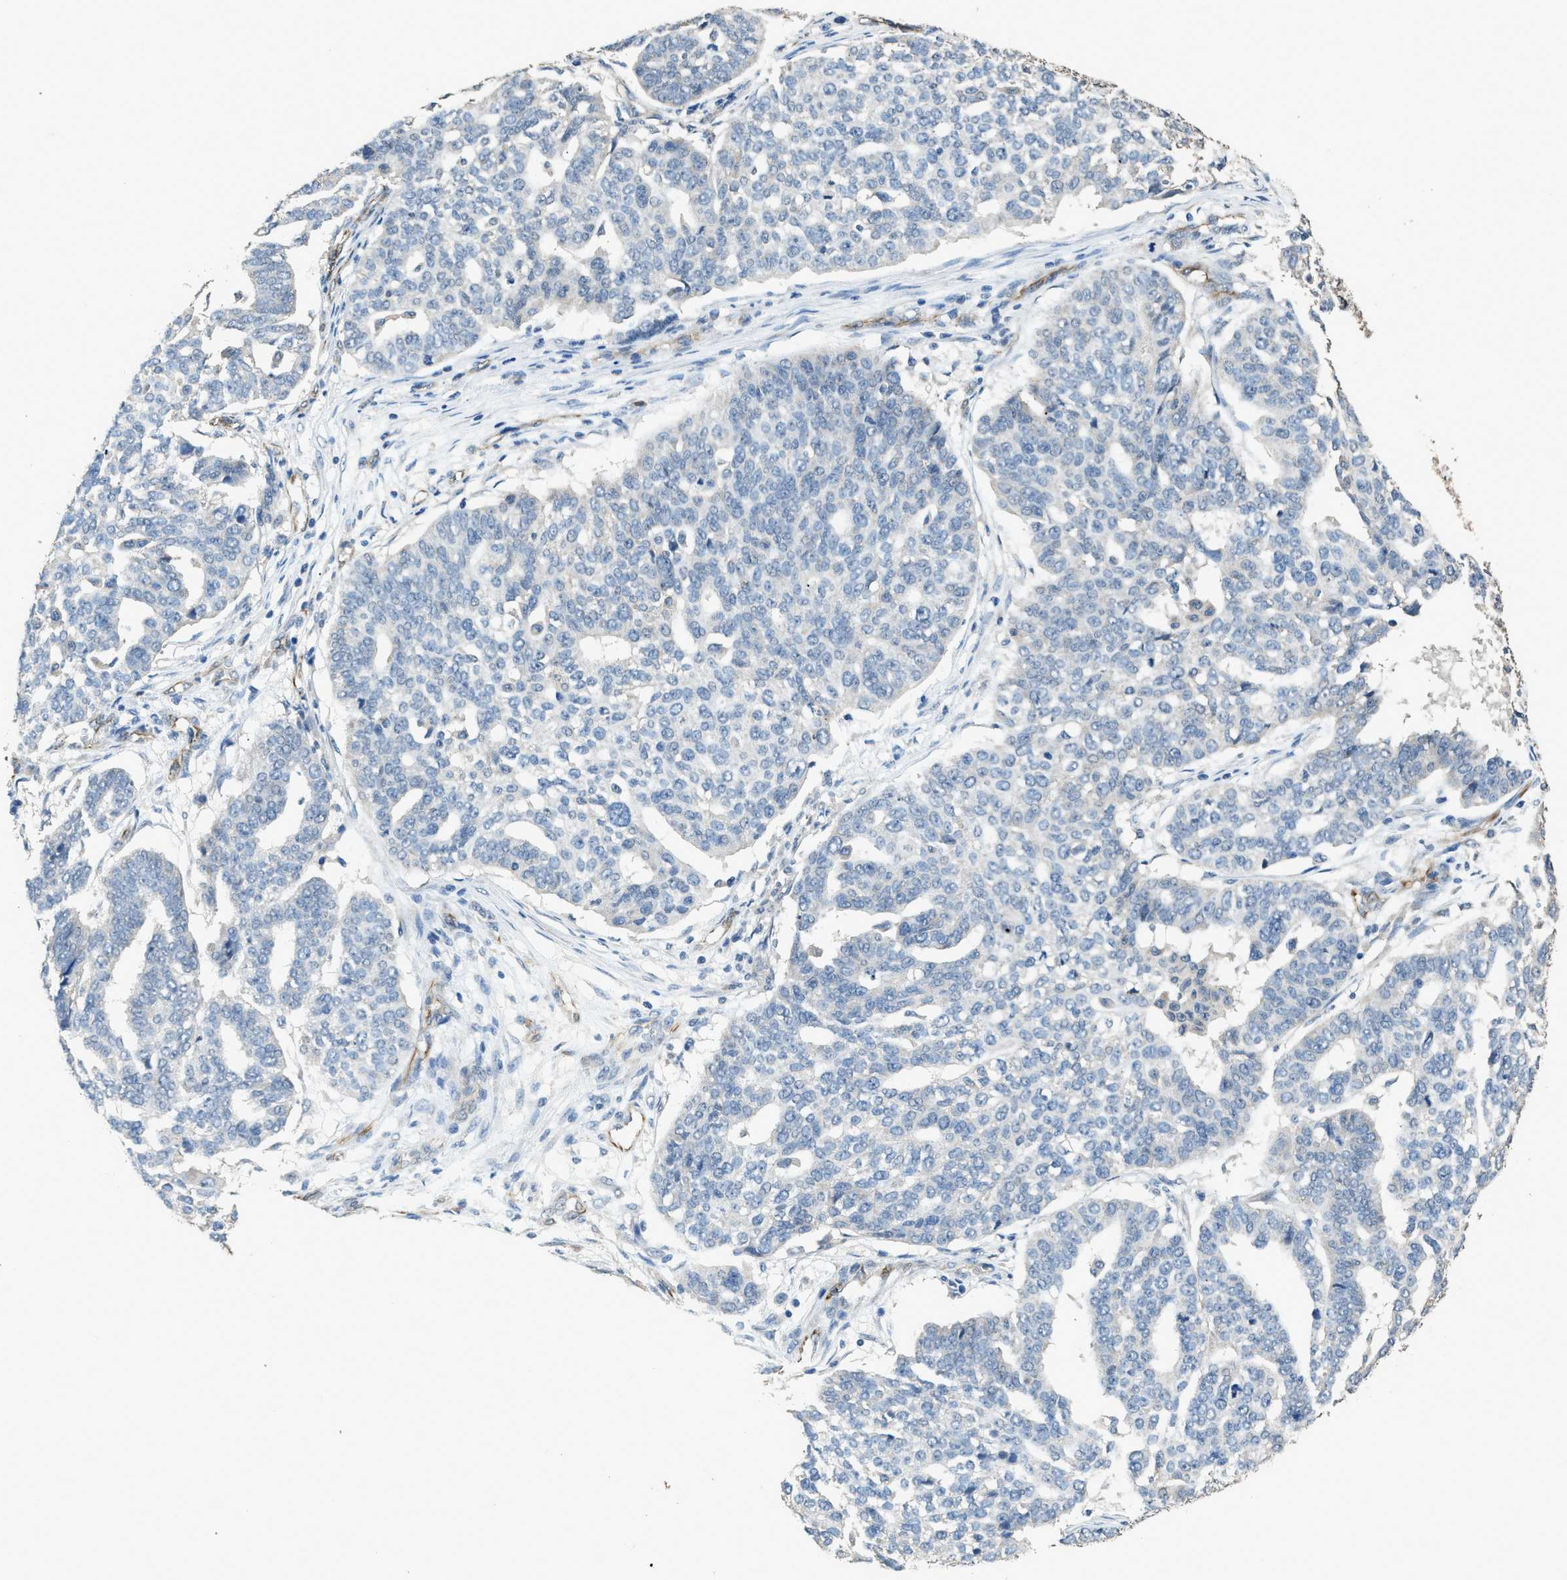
{"staining": {"intensity": "negative", "quantity": "none", "location": "none"}, "tissue": "ovarian cancer", "cell_type": "Tumor cells", "image_type": "cancer", "snomed": [{"axis": "morphology", "description": "Cystadenocarcinoma, serous, NOS"}, {"axis": "topography", "description": "Ovary"}], "caption": "This histopathology image is of ovarian cancer stained with immunohistochemistry to label a protein in brown with the nuclei are counter-stained blue. There is no positivity in tumor cells.", "gene": "SYNM", "patient": {"sex": "female", "age": 59}}